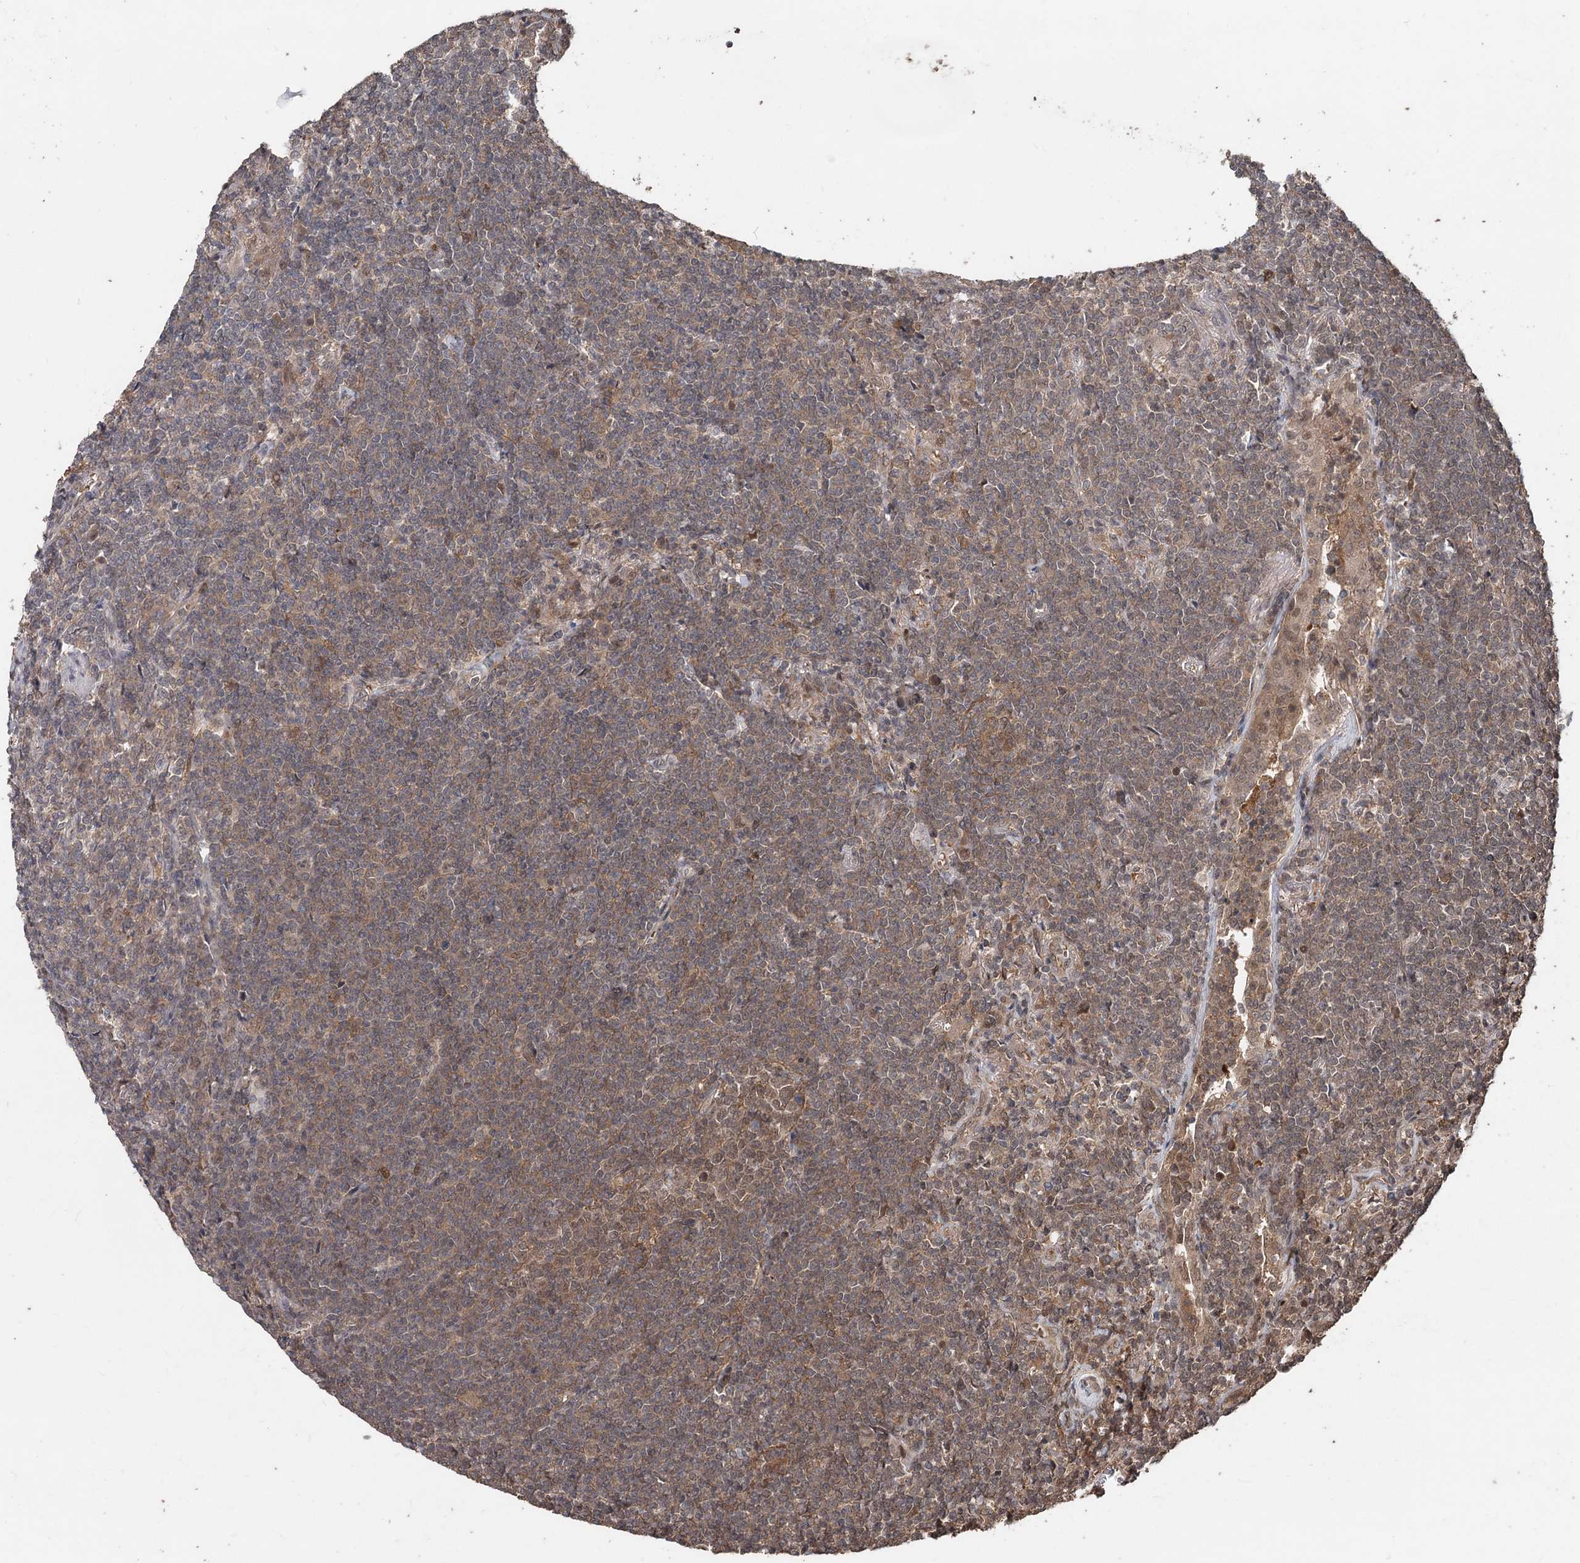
{"staining": {"intensity": "weak", "quantity": ">75%", "location": "cytoplasmic/membranous"}, "tissue": "lymphoma", "cell_type": "Tumor cells", "image_type": "cancer", "snomed": [{"axis": "morphology", "description": "Malignant lymphoma, non-Hodgkin's type, Low grade"}, {"axis": "topography", "description": "Lung"}], "caption": "Brown immunohistochemical staining in lymphoma shows weak cytoplasmic/membranous staining in approximately >75% of tumor cells.", "gene": "FBXO7", "patient": {"sex": "female", "age": 71}}